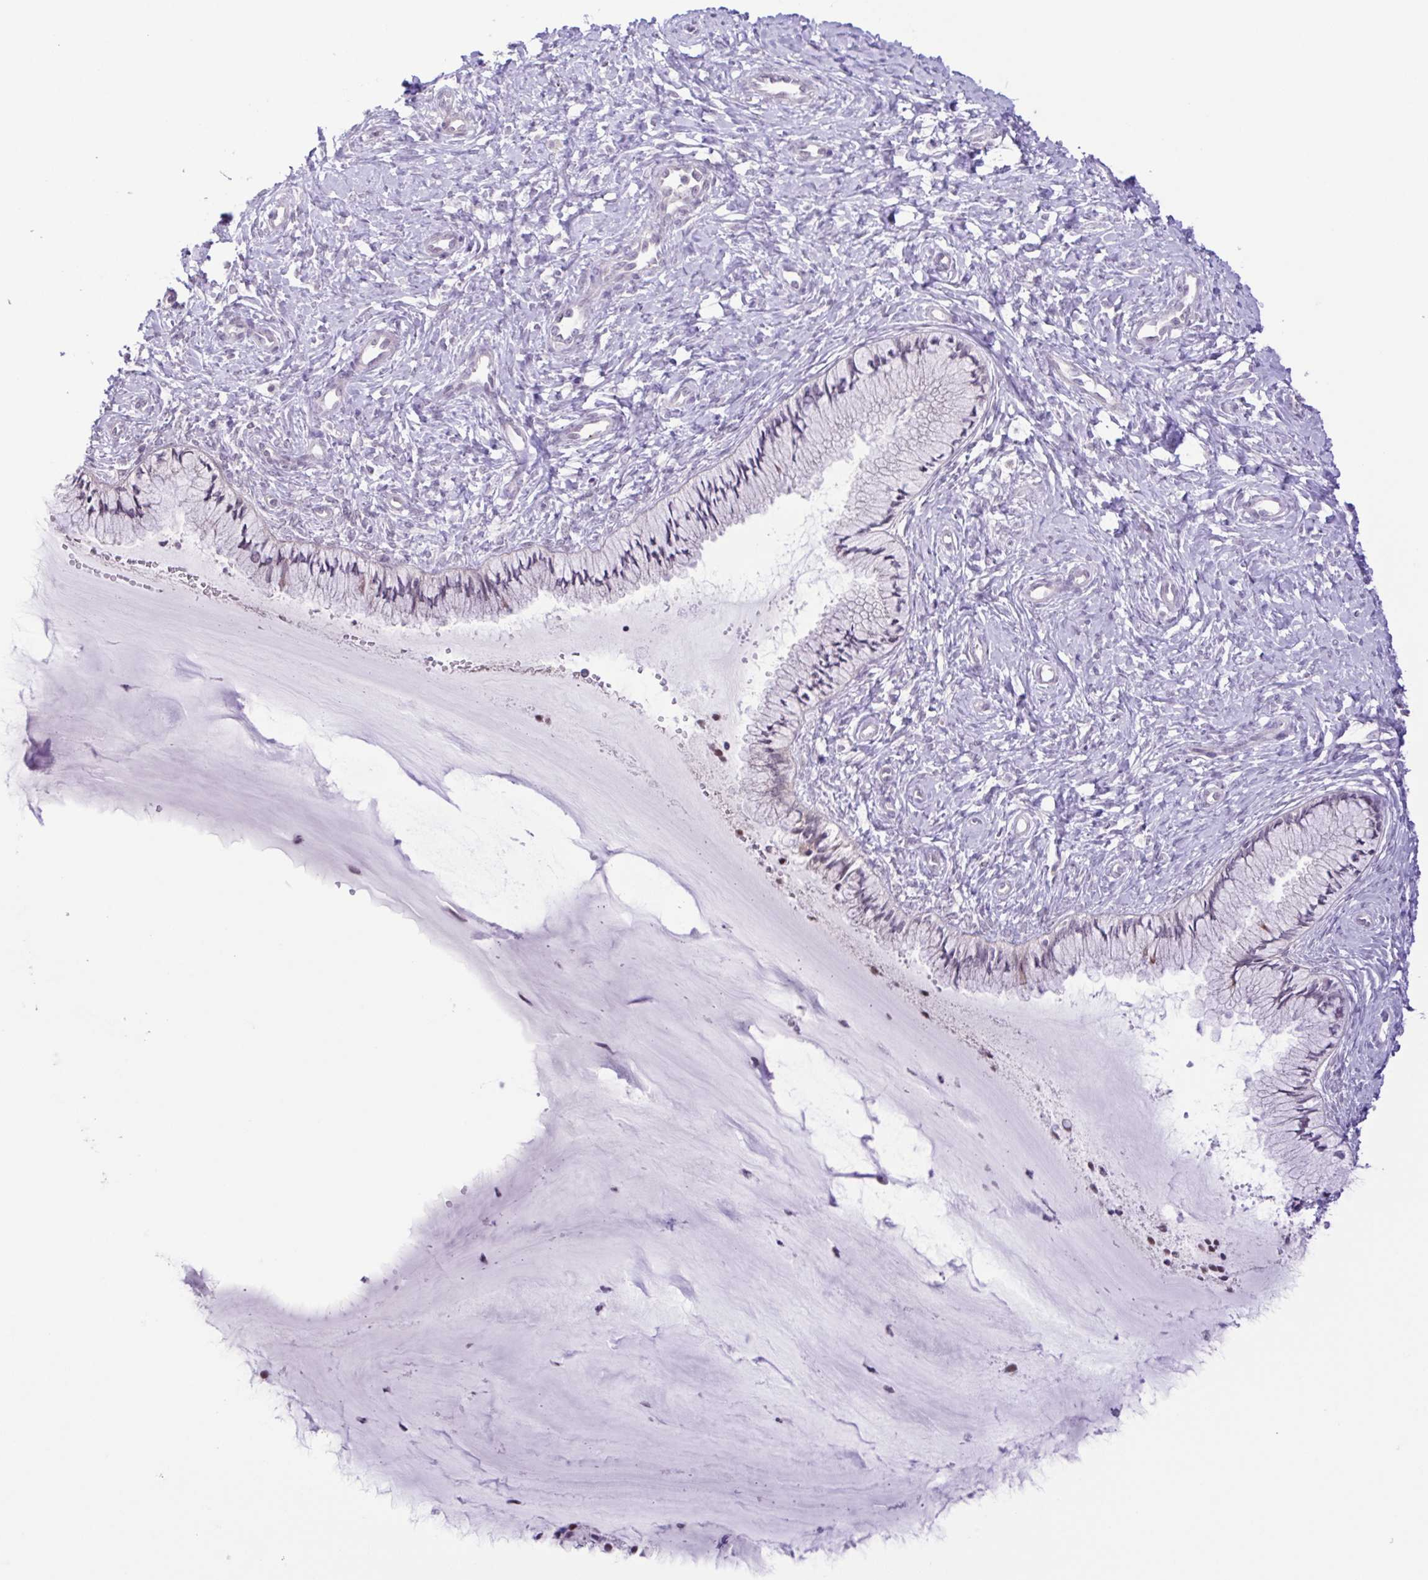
{"staining": {"intensity": "negative", "quantity": "none", "location": "none"}, "tissue": "cervix", "cell_type": "Glandular cells", "image_type": "normal", "snomed": [{"axis": "morphology", "description": "Normal tissue, NOS"}, {"axis": "topography", "description": "Cervix"}], "caption": "A micrograph of cervix stained for a protein demonstrates no brown staining in glandular cells.", "gene": "IL1RN", "patient": {"sex": "female", "age": 37}}